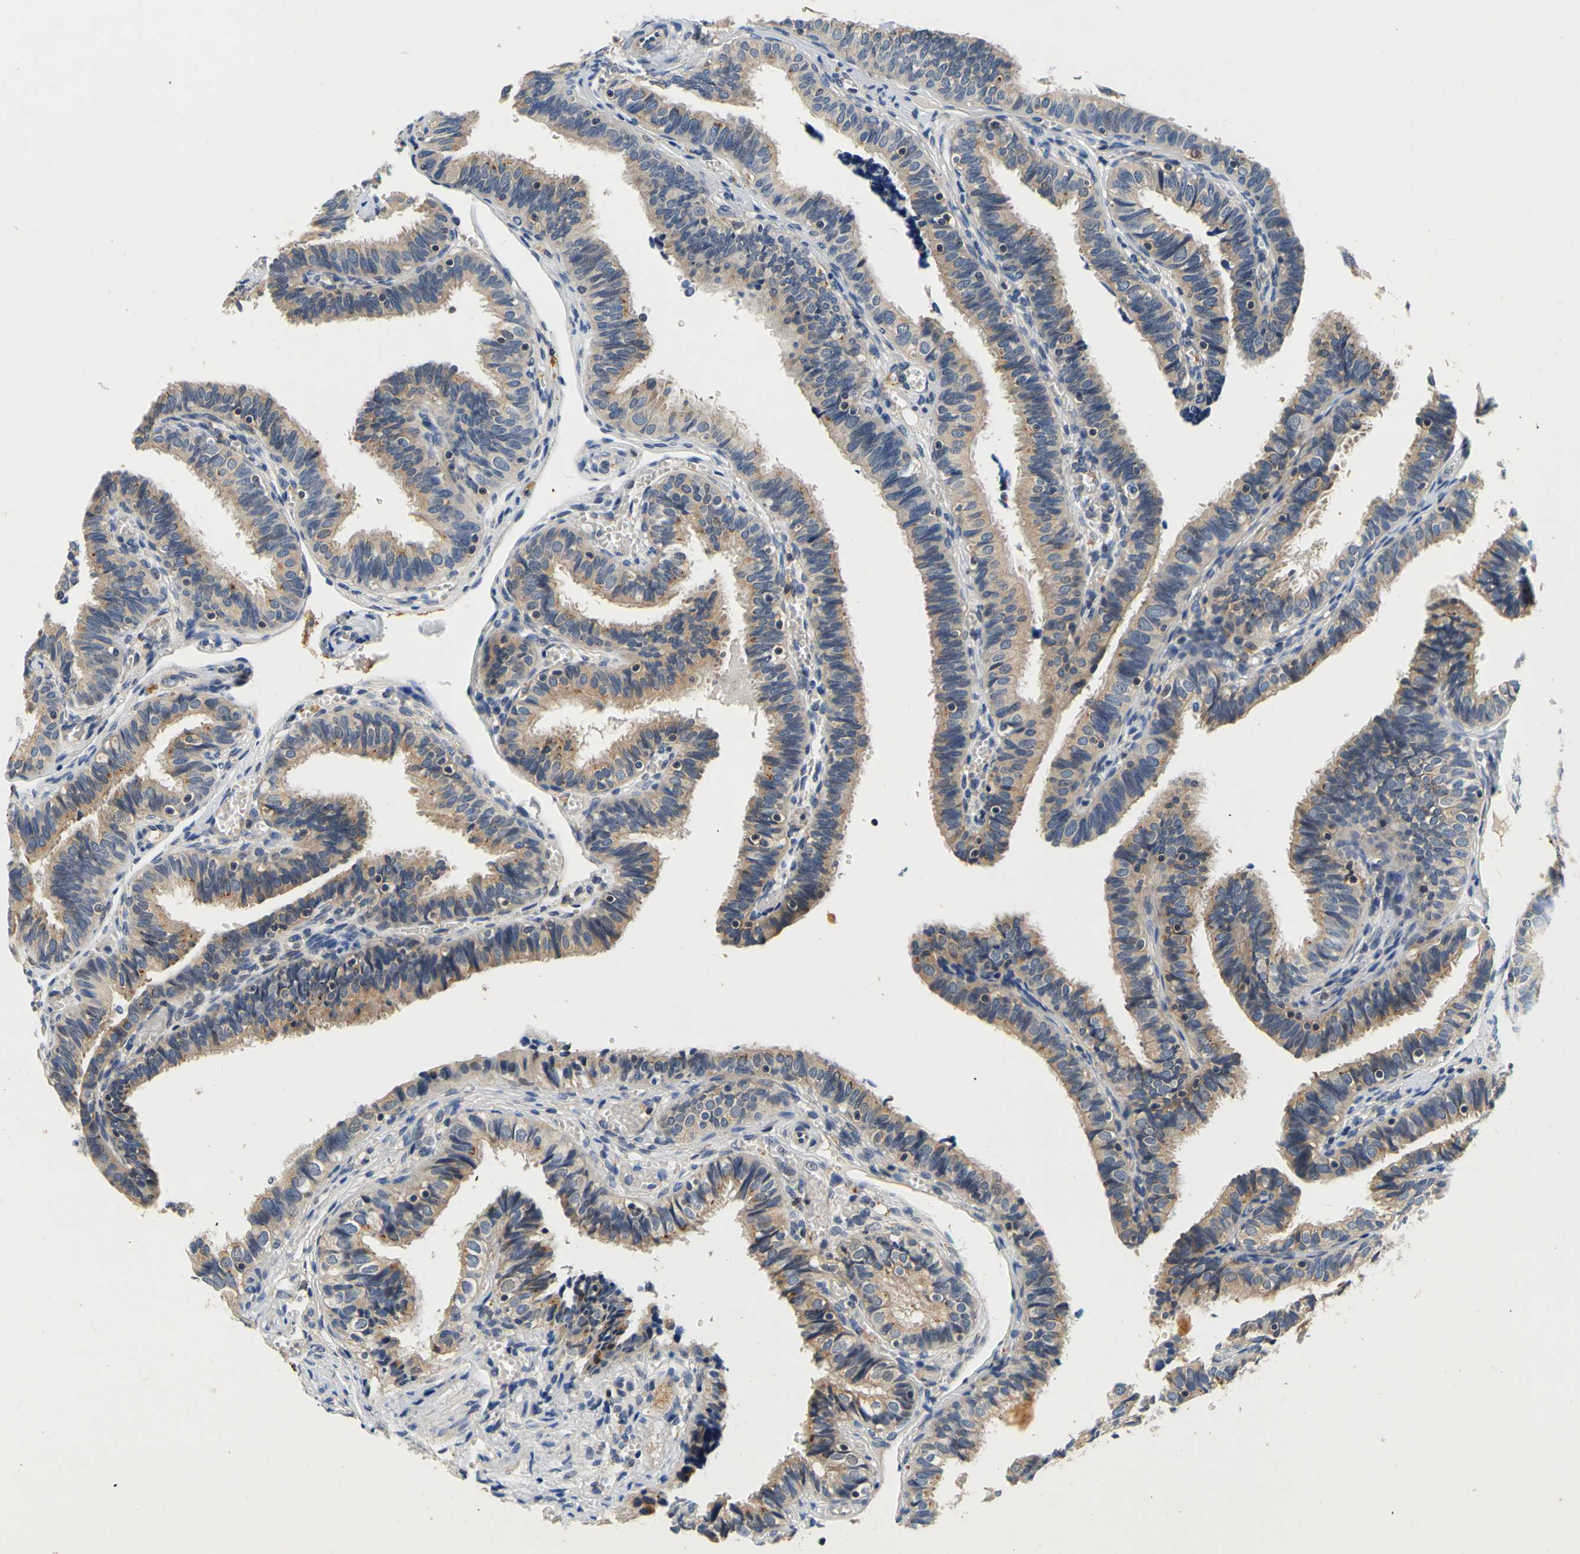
{"staining": {"intensity": "moderate", "quantity": ">75%", "location": "cytoplasmic/membranous"}, "tissue": "fallopian tube", "cell_type": "Glandular cells", "image_type": "normal", "snomed": [{"axis": "morphology", "description": "Normal tissue, NOS"}, {"axis": "topography", "description": "Fallopian tube"}], "caption": "A brown stain labels moderate cytoplasmic/membranous positivity of a protein in glandular cells of normal human fallopian tube.", "gene": "TNIK", "patient": {"sex": "female", "age": 46}}